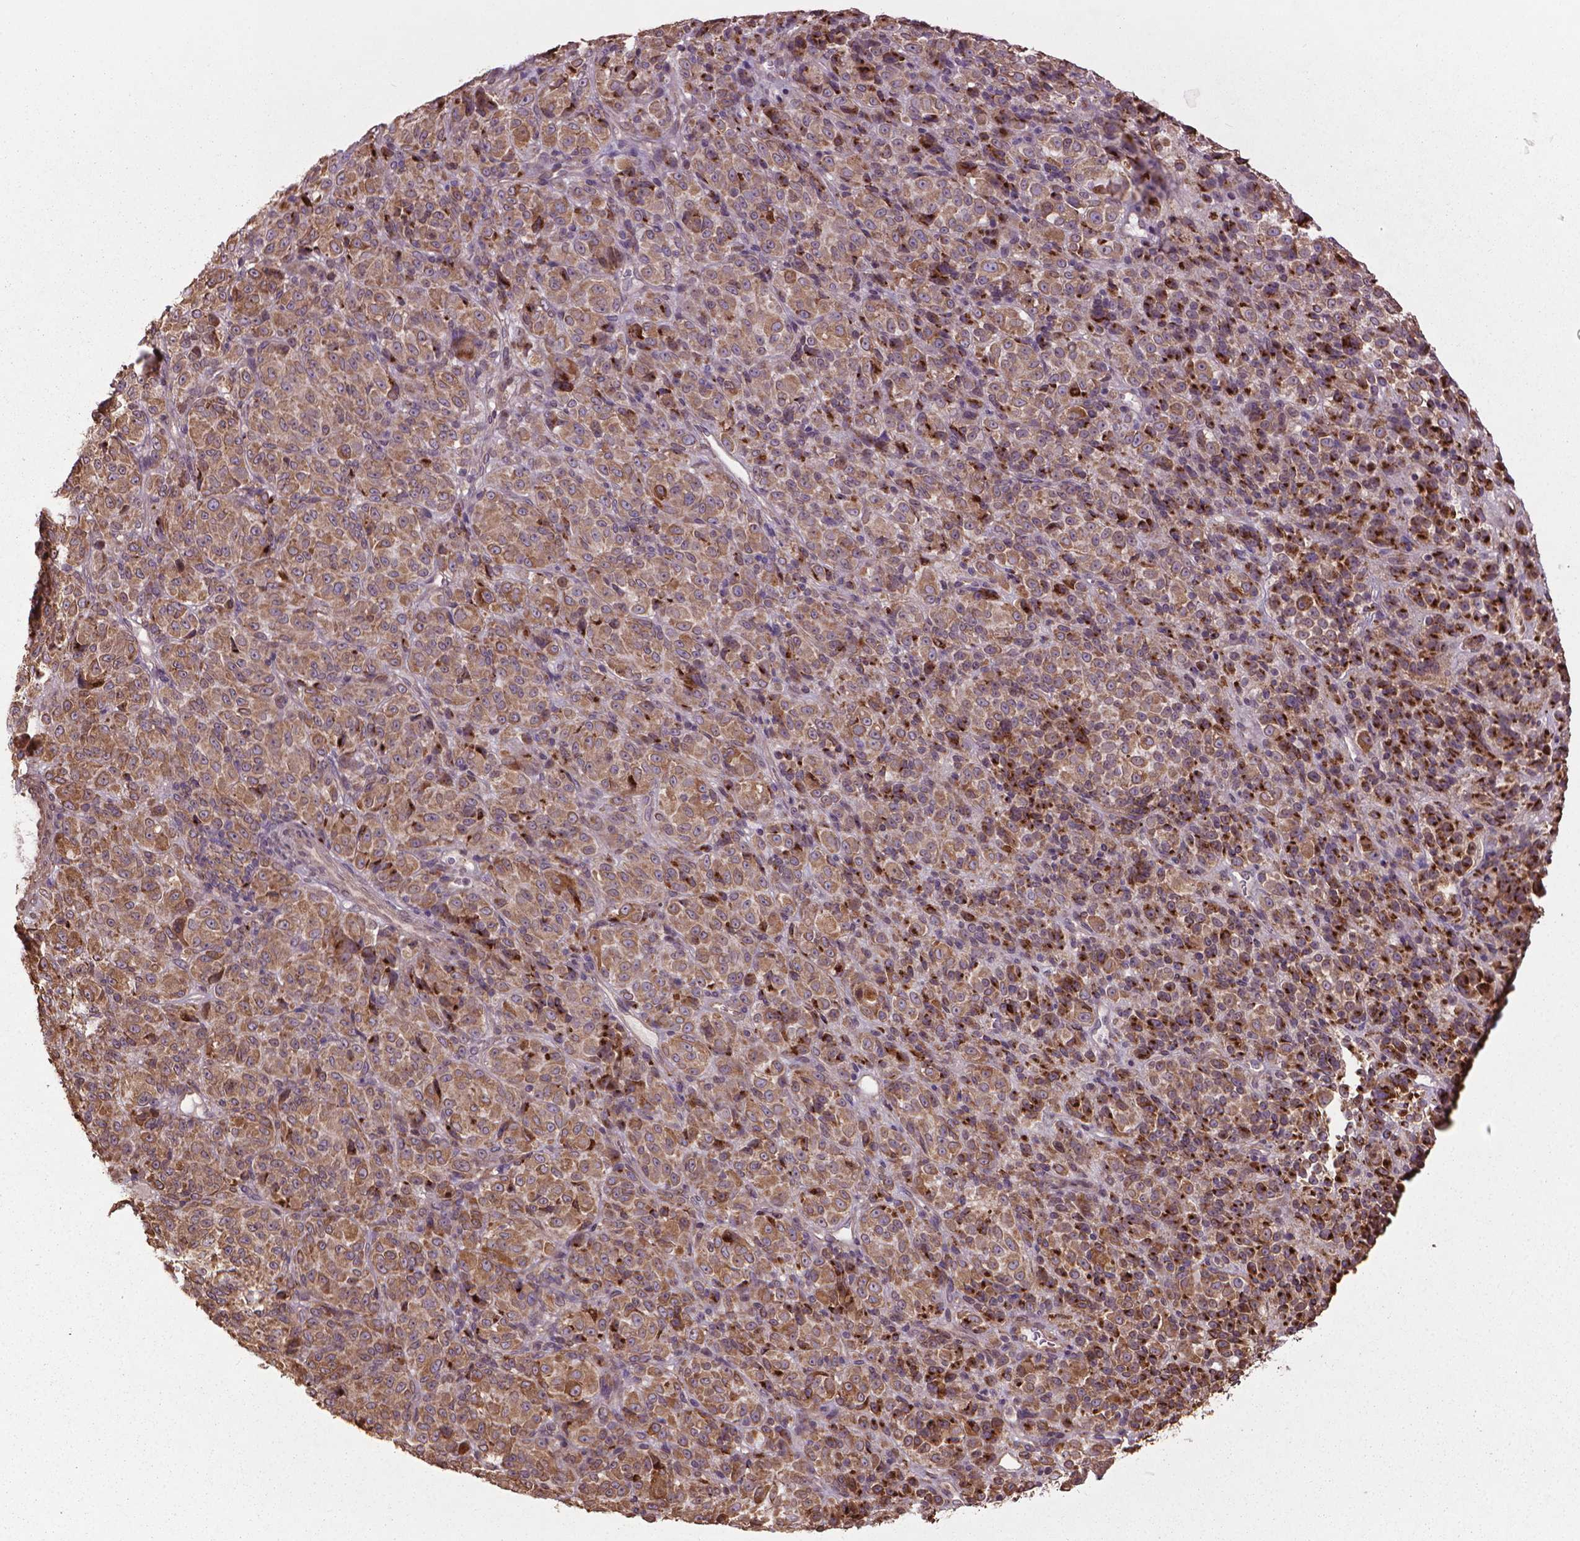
{"staining": {"intensity": "moderate", "quantity": ">75%", "location": "cytoplasmic/membranous"}, "tissue": "melanoma", "cell_type": "Tumor cells", "image_type": "cancer", "snomed": [{"axis": "morphology", "description": "Malignant melanoma, Metastatic site"}, {"axis": "topography", "description": "Brain"}], "caption": "High-magnification brightfield microscopy of malignant melanoma (metastatic site) stained with DAB (brown) and counterstained with hematoxylin (blue). tumor cells exhibit moderate cytoplasmic/membranous staining is seen in about>75% of cells.", "gene": "GAS1", "patient": {"sex": "female", "age": 56}}